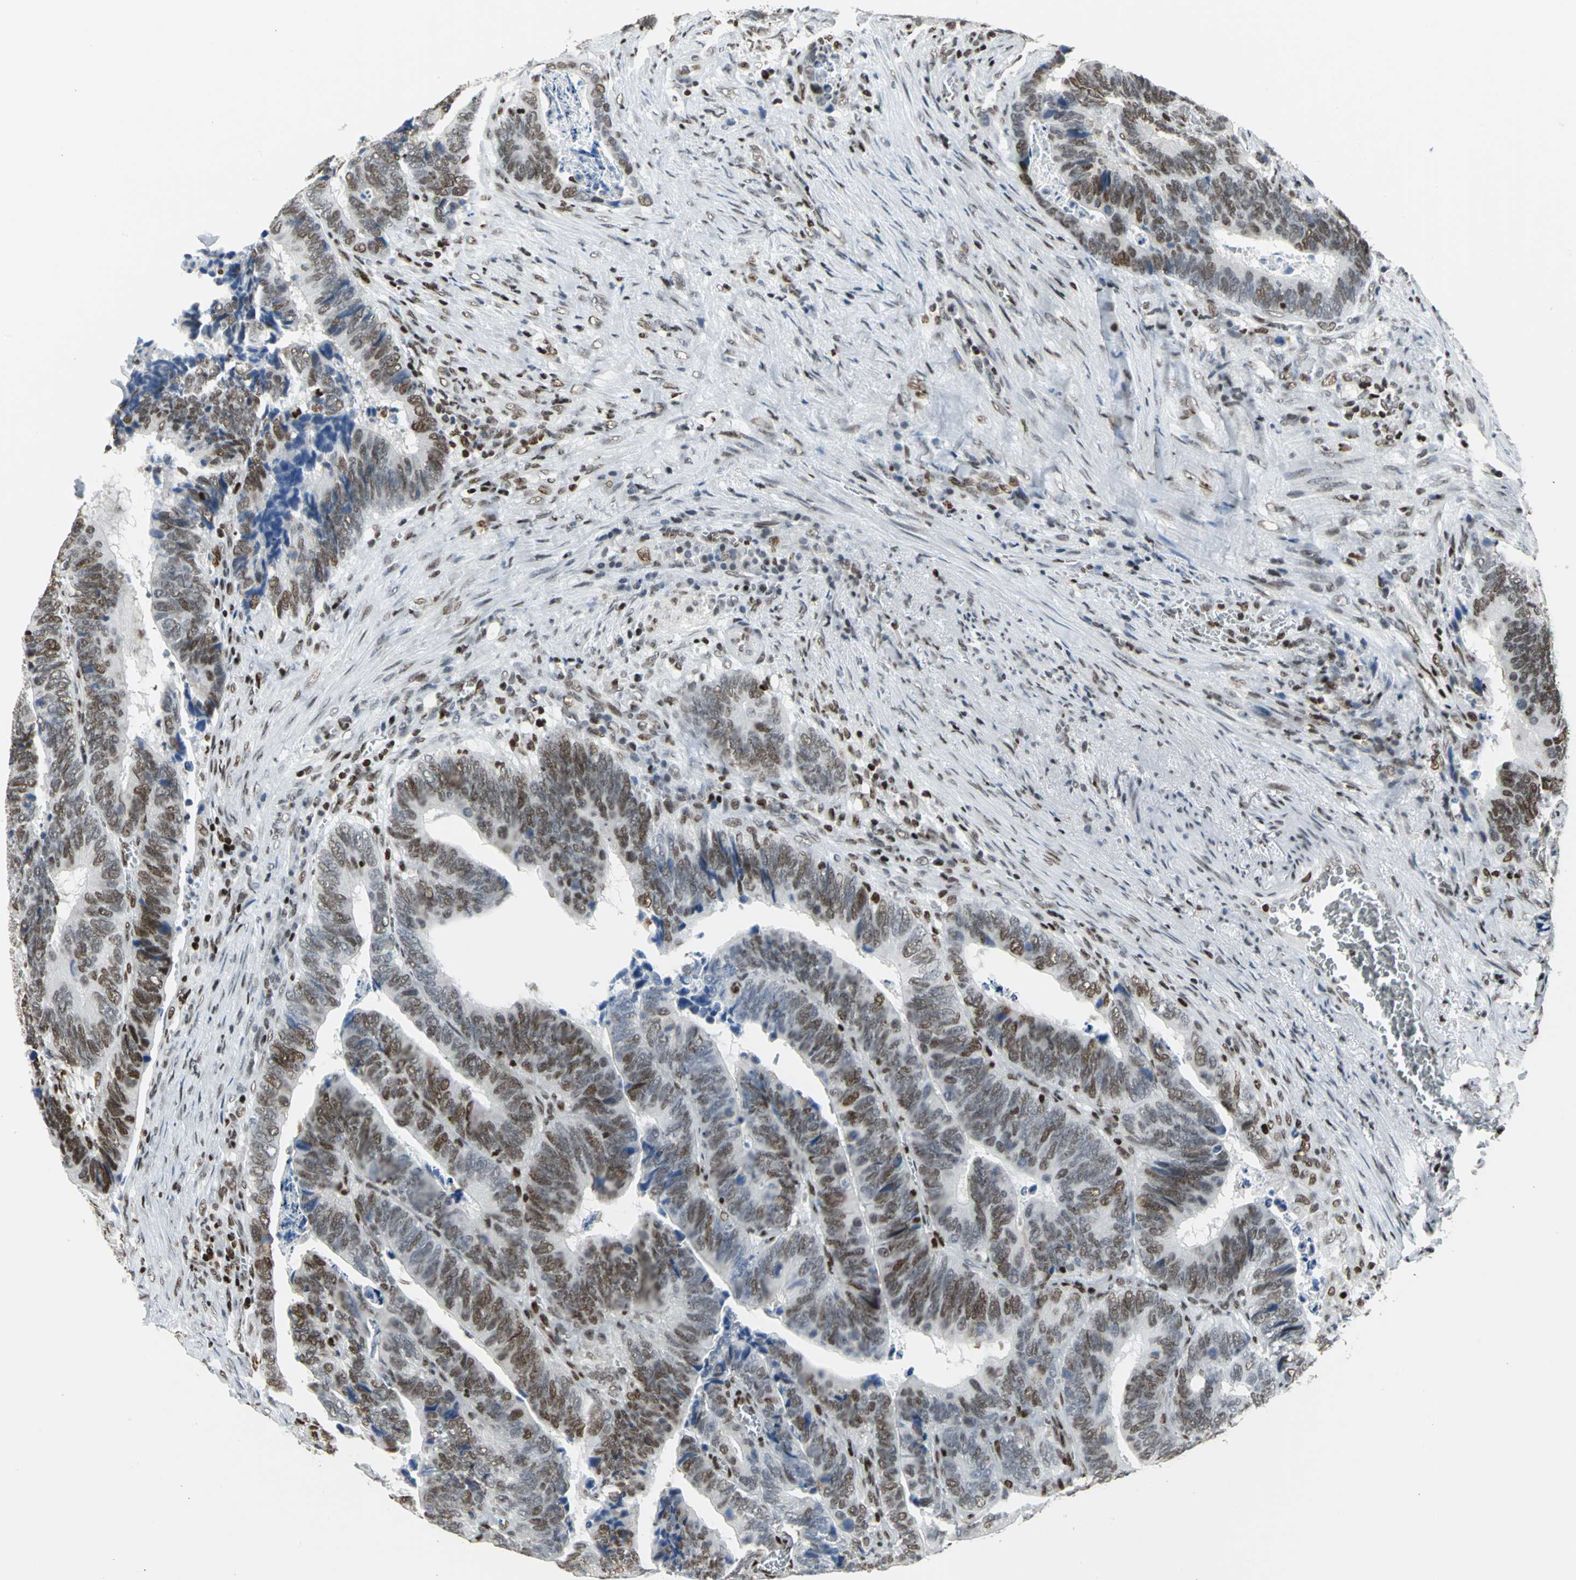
{"staining": {"intensity": "strong", "quantity": ">75%", "location": "nuclear"}, "tissue": "colorectal cancer", "cell_type": "Tumor cells", "image_type": "cancer", "snomed": [{"axis": "morphology", "description": "Adenocarcinoma, NOS"}, {"axis": "topography", "description": "Colon"}], "caption": "Brown immunohistochemical staining in human adenocarcinoma (colorectal) demonstrates strong nuclear positivity in approximately >75% of tumor cells.", "gene": "HNRNPD", "patient": {"sex": "male", "age": 72}}